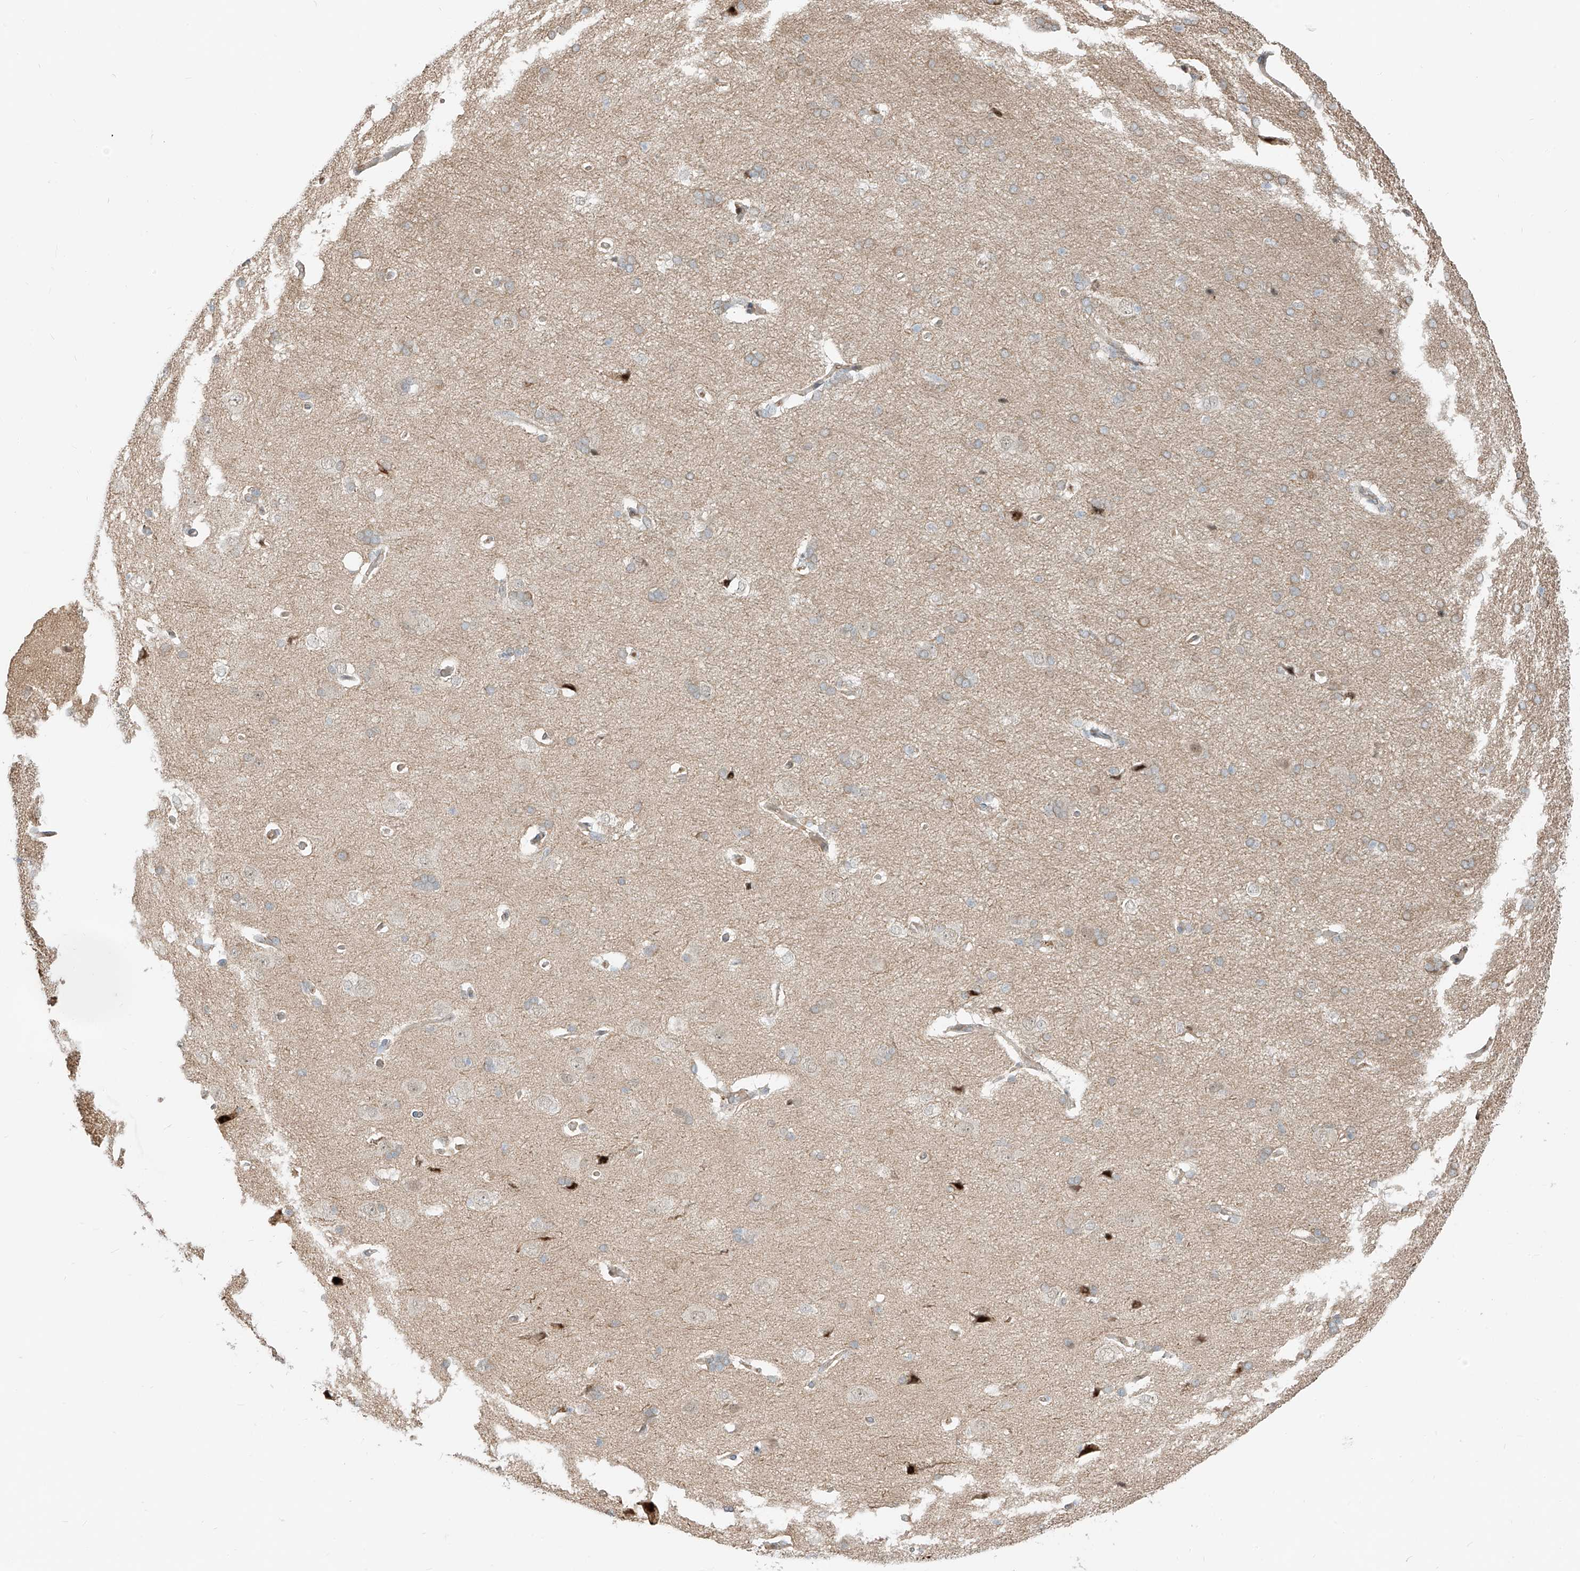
{"staining": {"intensity": "weak", "quantity": ">75%", "location": "cytoplasmic/membranous"}, "tissue": "cerebral cortex", "cell_type": "Endothelial cells", "image_type": "normal", "snomed": [{"axis": "morphology", "description": "Normal tissue, NOS"}, {"axis": "topography", "description": "Cerebral cortex"}], "caption": "Immunohistochemistry (IHC) staining of benign cerebral cortex, which demonstrates low levels of weak cytoplasmic/membranous positivity in approximately >75% of endothelial cells indicating weak cytoplasmic/membranous protein expression. The staining was performed using DAB (3,3'-diaminobenzidine) (brown) for protein detection and nuclei were counterstained in hematoxylin (blue).", "gene": "CEP162", "patient": {"sex": "male", "age": 62}}